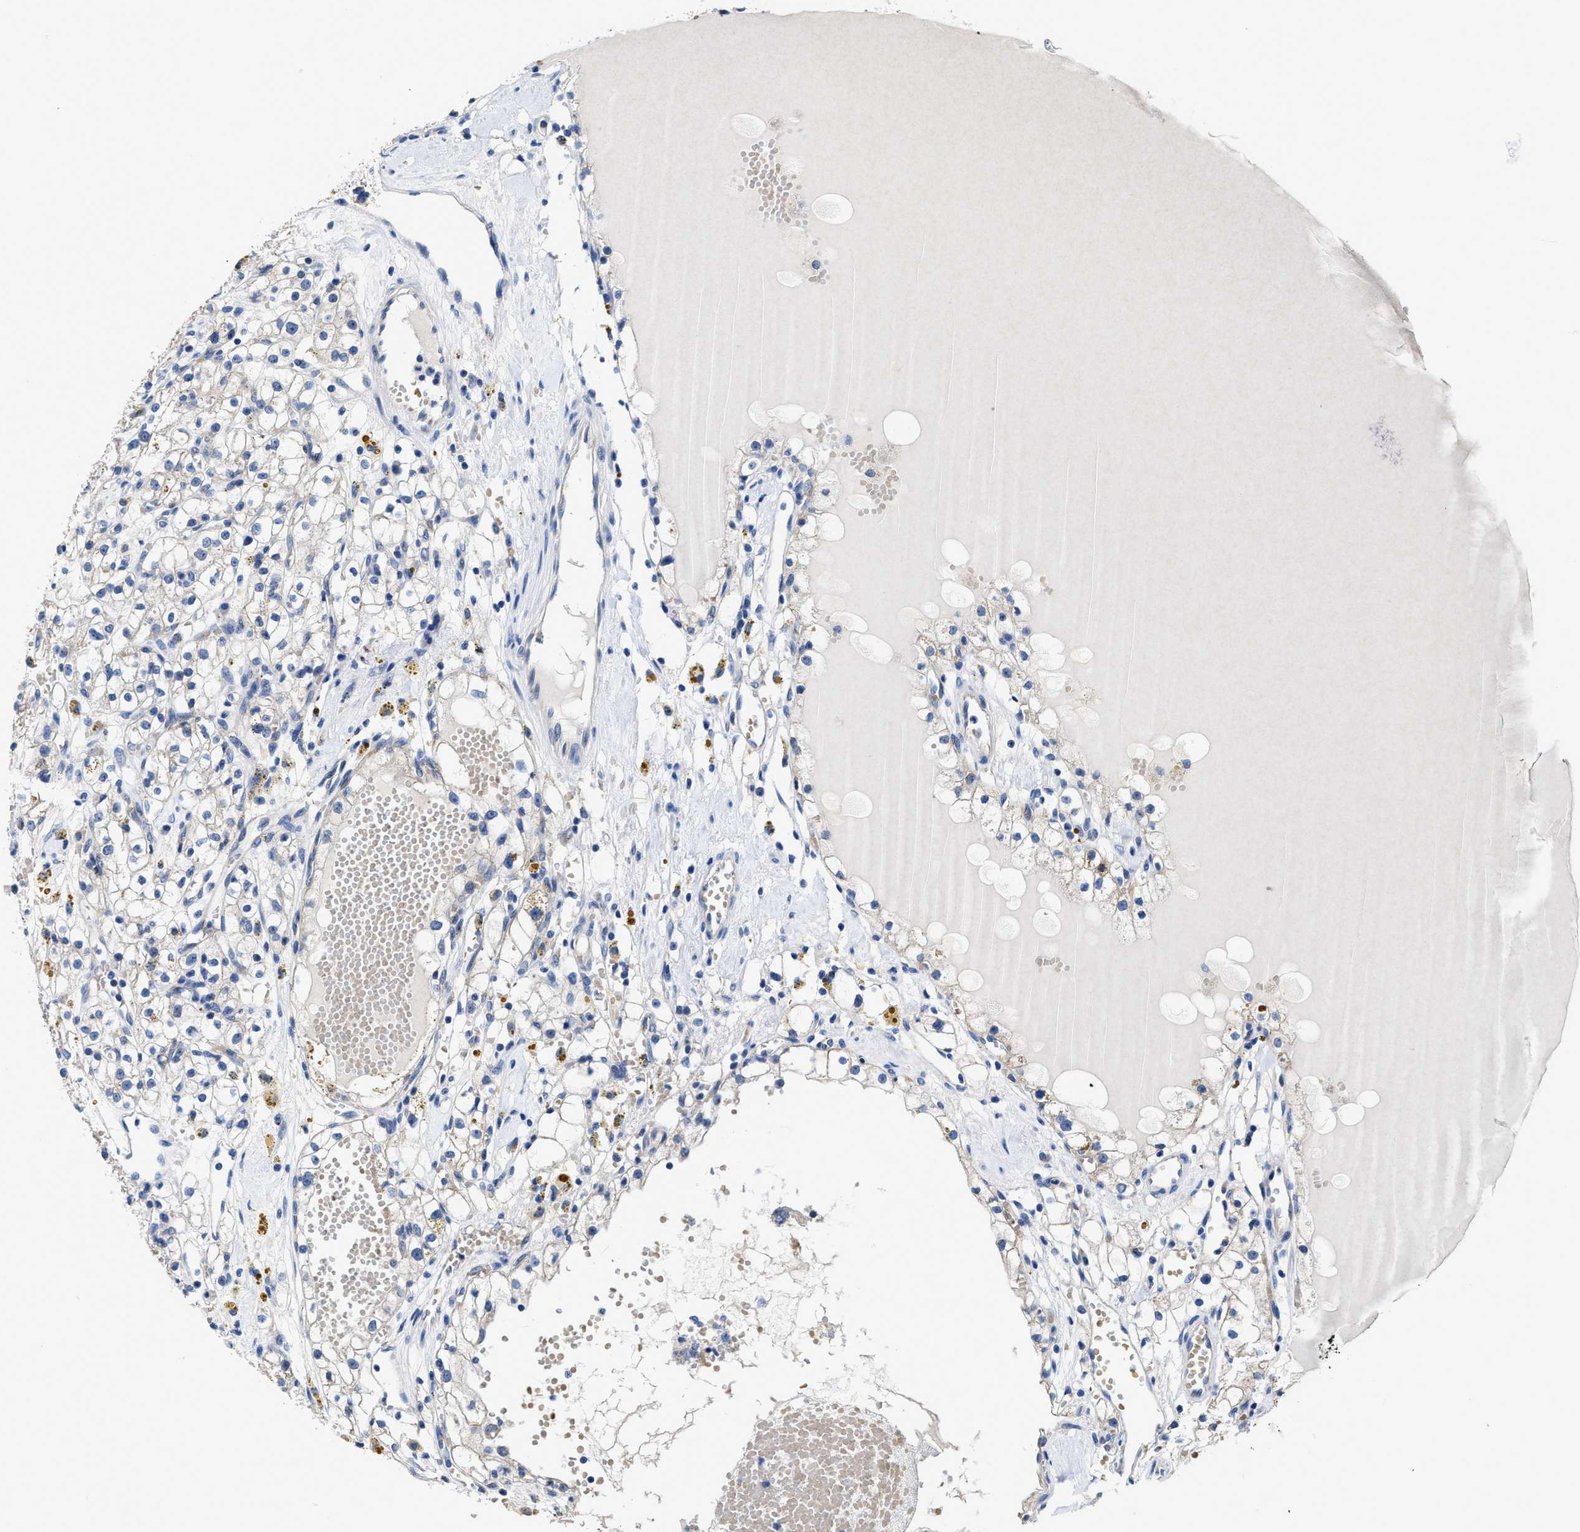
{"staining": {"intensity": "negative", "quantity": "none", "location": "none"}, "tissue": "renal cancer", "cell_type": "Tumor cells", "image_type": "cancer", "snomed": [{"axis": "morphology", "description": "Adenocarcinoma, NOS"}, {"axis": "topography", "description": "Kidney"}], "caption": "The histopathology image displays no significant positivity in tumor cells of renal cancer. (Stains: DAB IHC with hematoxylin counter stain, Microscopy: brightfield microscopy at high magnification).", "gene": "GHITM", "patient": {"sex": "male", "age": 56}}